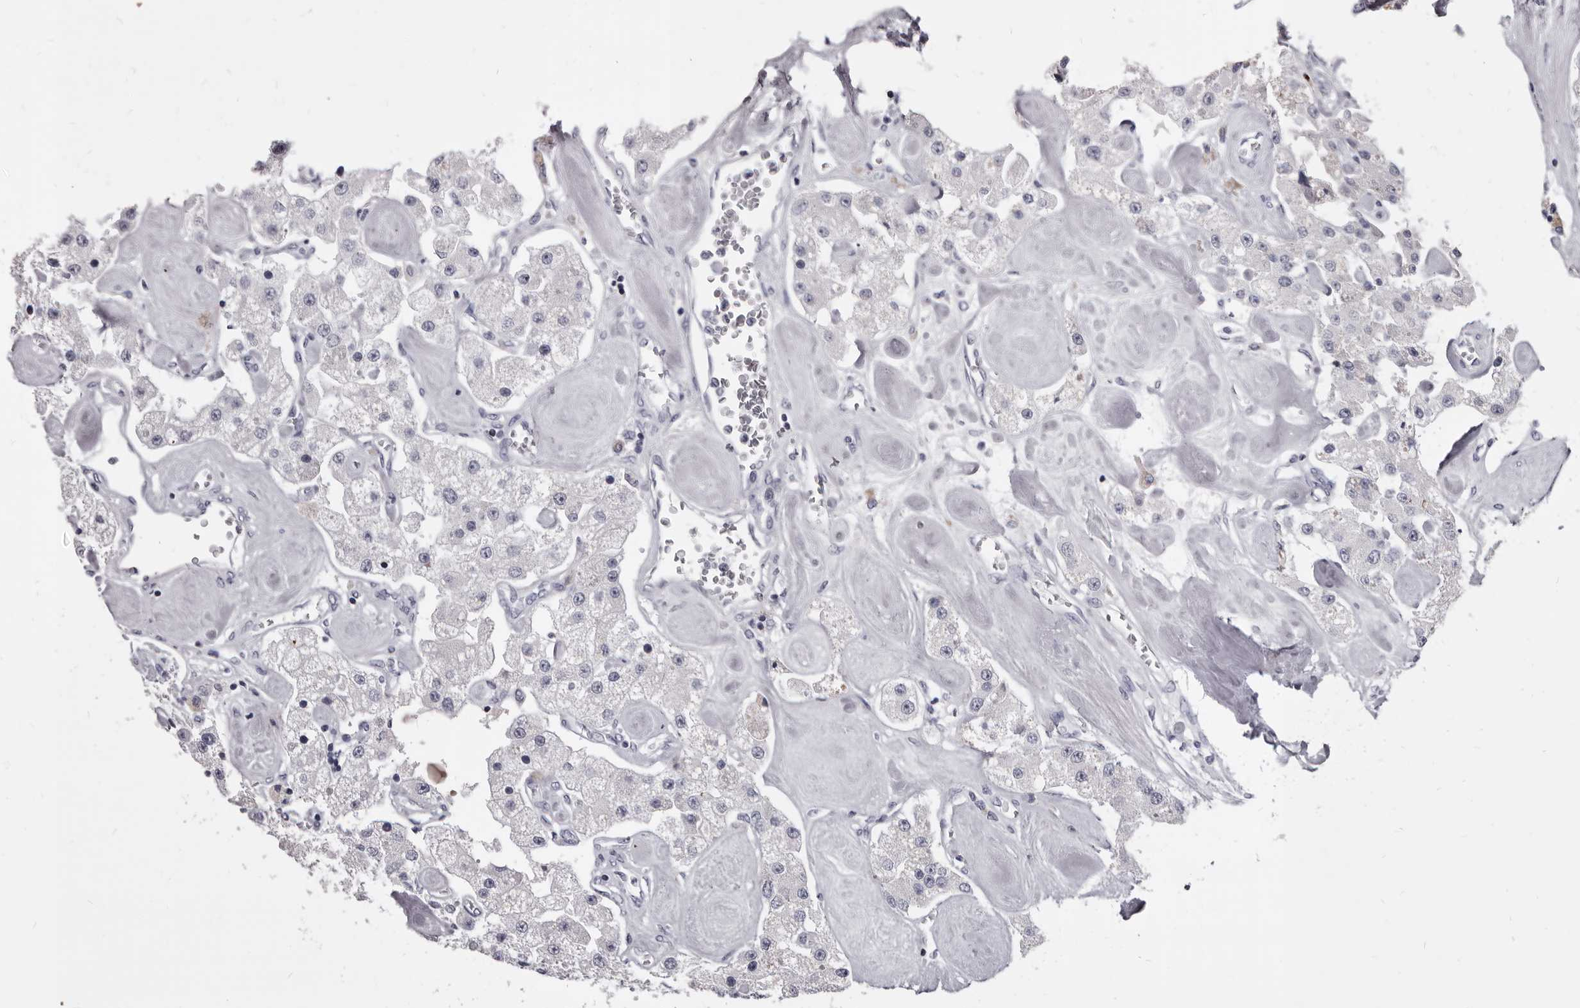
{"staining": {"intensity": "negative", "quantity": "none", "location": "none"}, "tissue": "carcinoid", "cell_type": "Tumor cells", "image_type": "cancer", "snomed": [{"axis": "morphology", "description": "Carcinoid, malignant, NOS"}, {"axis": "topography", "description": "Pancreas"}], "caption": "The image demonstrates no staining of tumor cells in carcinoid (malignant). (Stains: DAB (3,3'-diaminobenzidine) immunohistochemistry with hematoxylin counter stain, Microscopy: brightfield microscopy at high magnification).", "gene": "GZMH", "patient": {"sex": "male", "age": 41}}